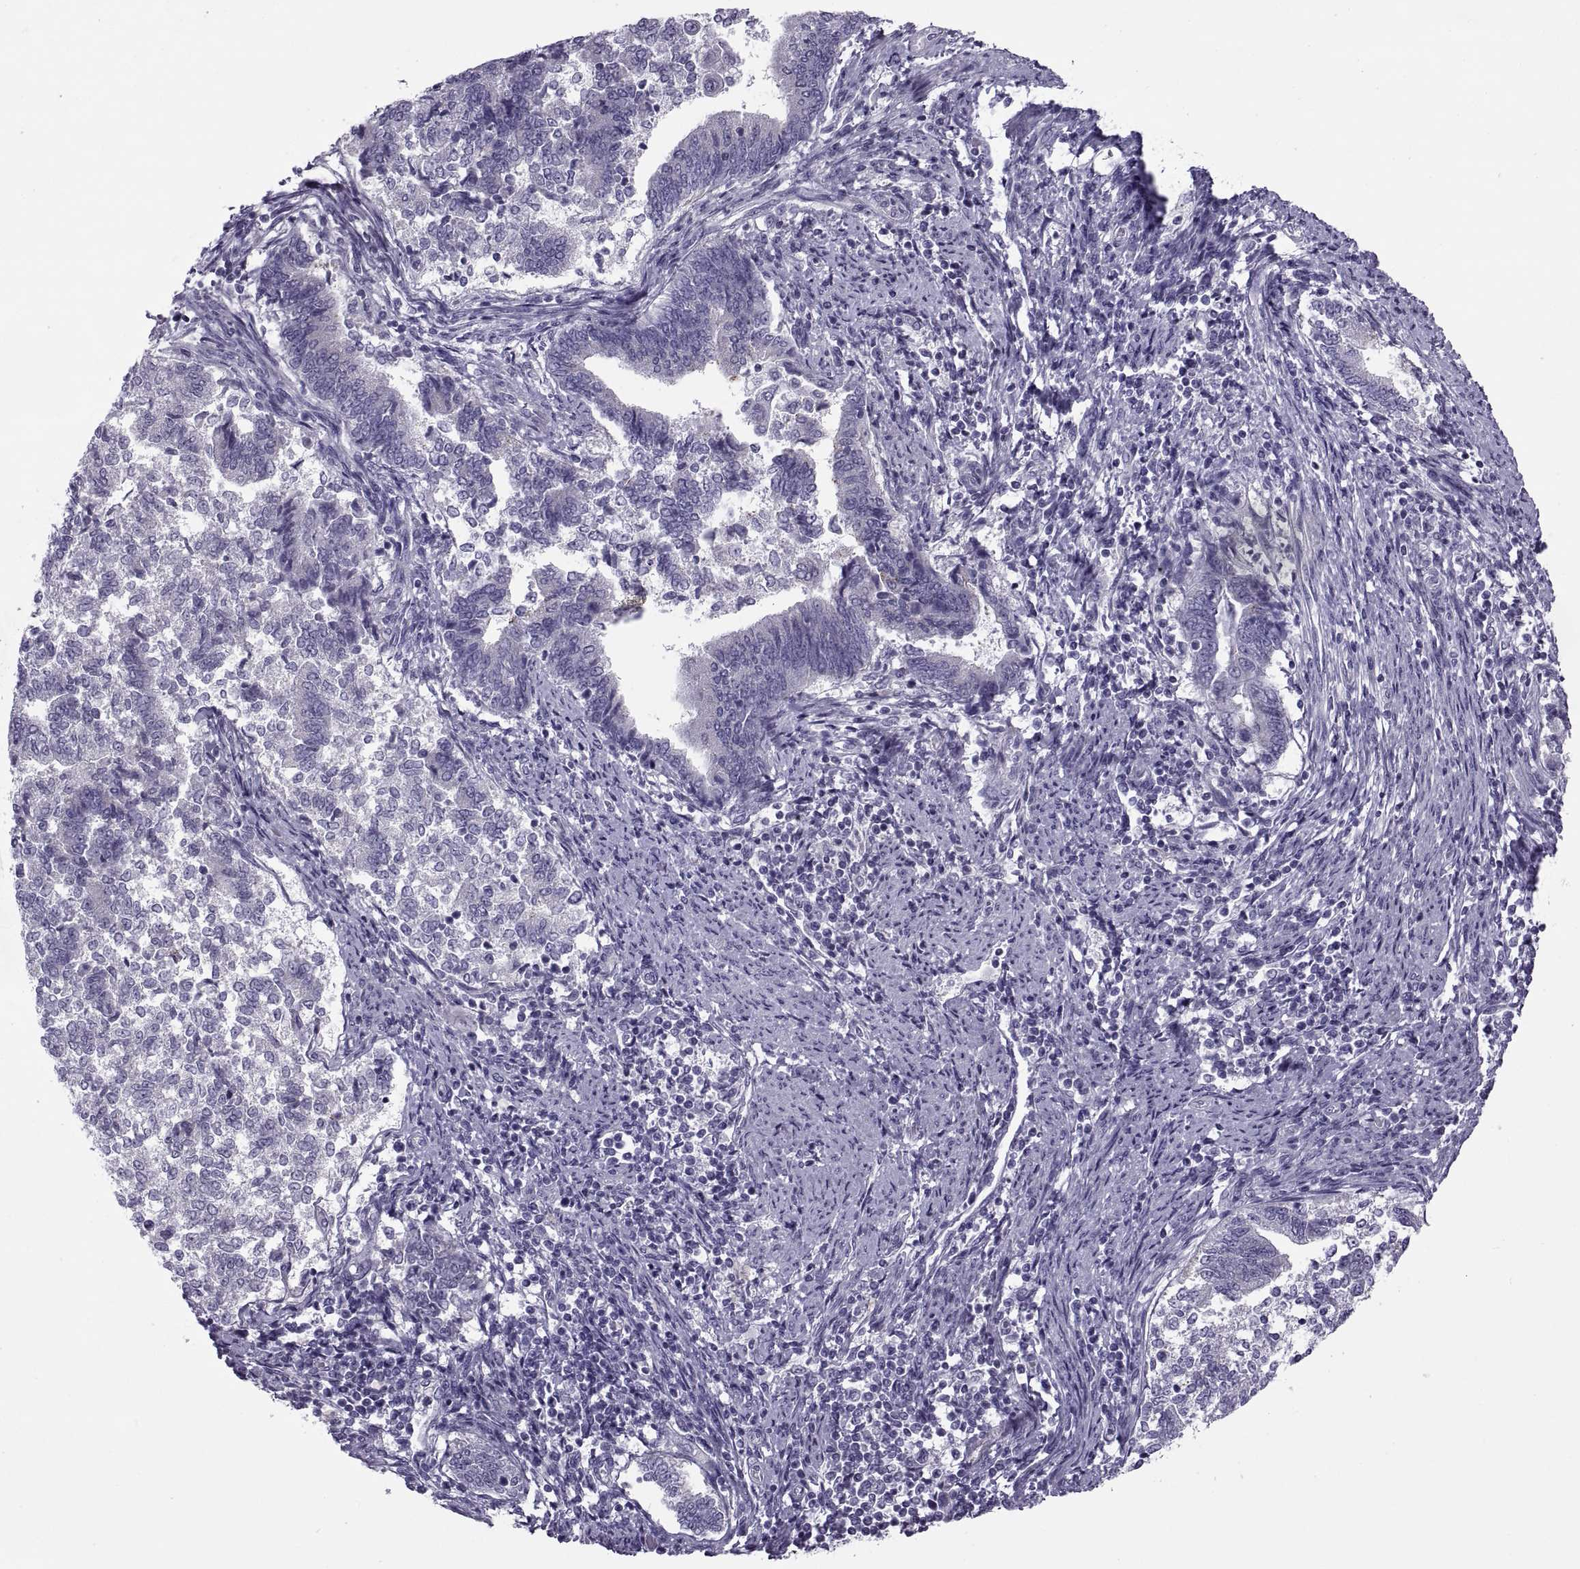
{"staining": {"intensity": "negative", "quantity": "none", "location": "none"}, "tissue": "endometrial cancer", "cell_type": "Tumor cells", "image_type": "cancer", "snomed": [{"axis": "morphology", "description": "Adenocarcinoma, NOS"}, {"axis": "topography", "description": "Endometrium"}], "caption": "The micrograph demonstrates no significant staining in tumor cells of endometrial cancer (adenocarcinoma).", "gene": "MAGEB1", "patient": {"sex": "female", "age": 65}}